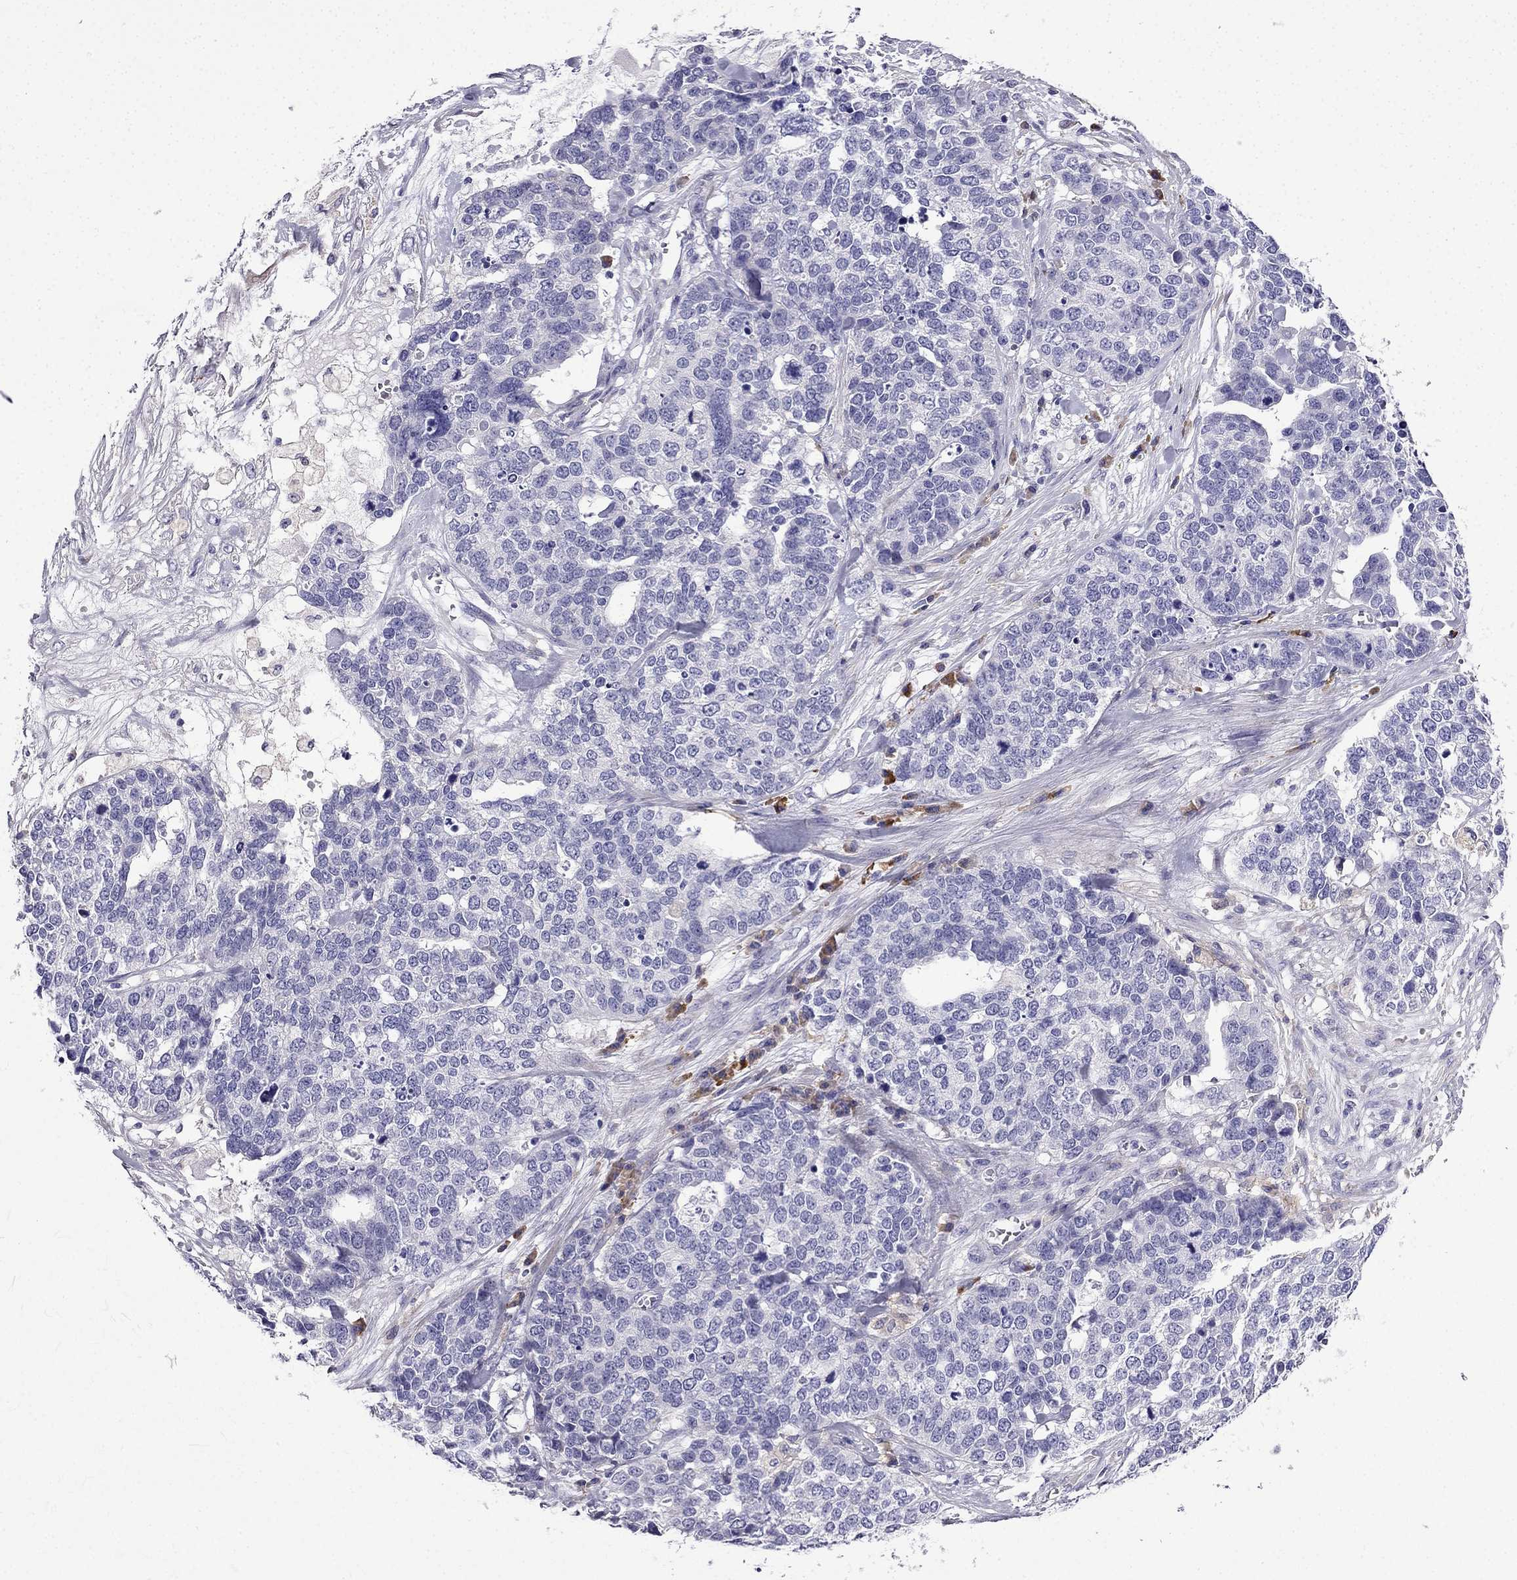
{"staining": {"intensity": "negative", "quantity": "none", "location": "none"}, "tissue": "ovarian cancer", "cell_type": "Tumor cells", "image_type": "cancer", "snomed": [{"axis": "morphology", "description": "Carcinoma, endometroid"}, {"axis": "topography", "description": "Ovary"}], "caption": "IHC of human ovarian endometroid carcinoma demonstrates no positivity in tumor cells.", "gene": "TSSK4", "patient": {"sex": "female", "age": 65}}